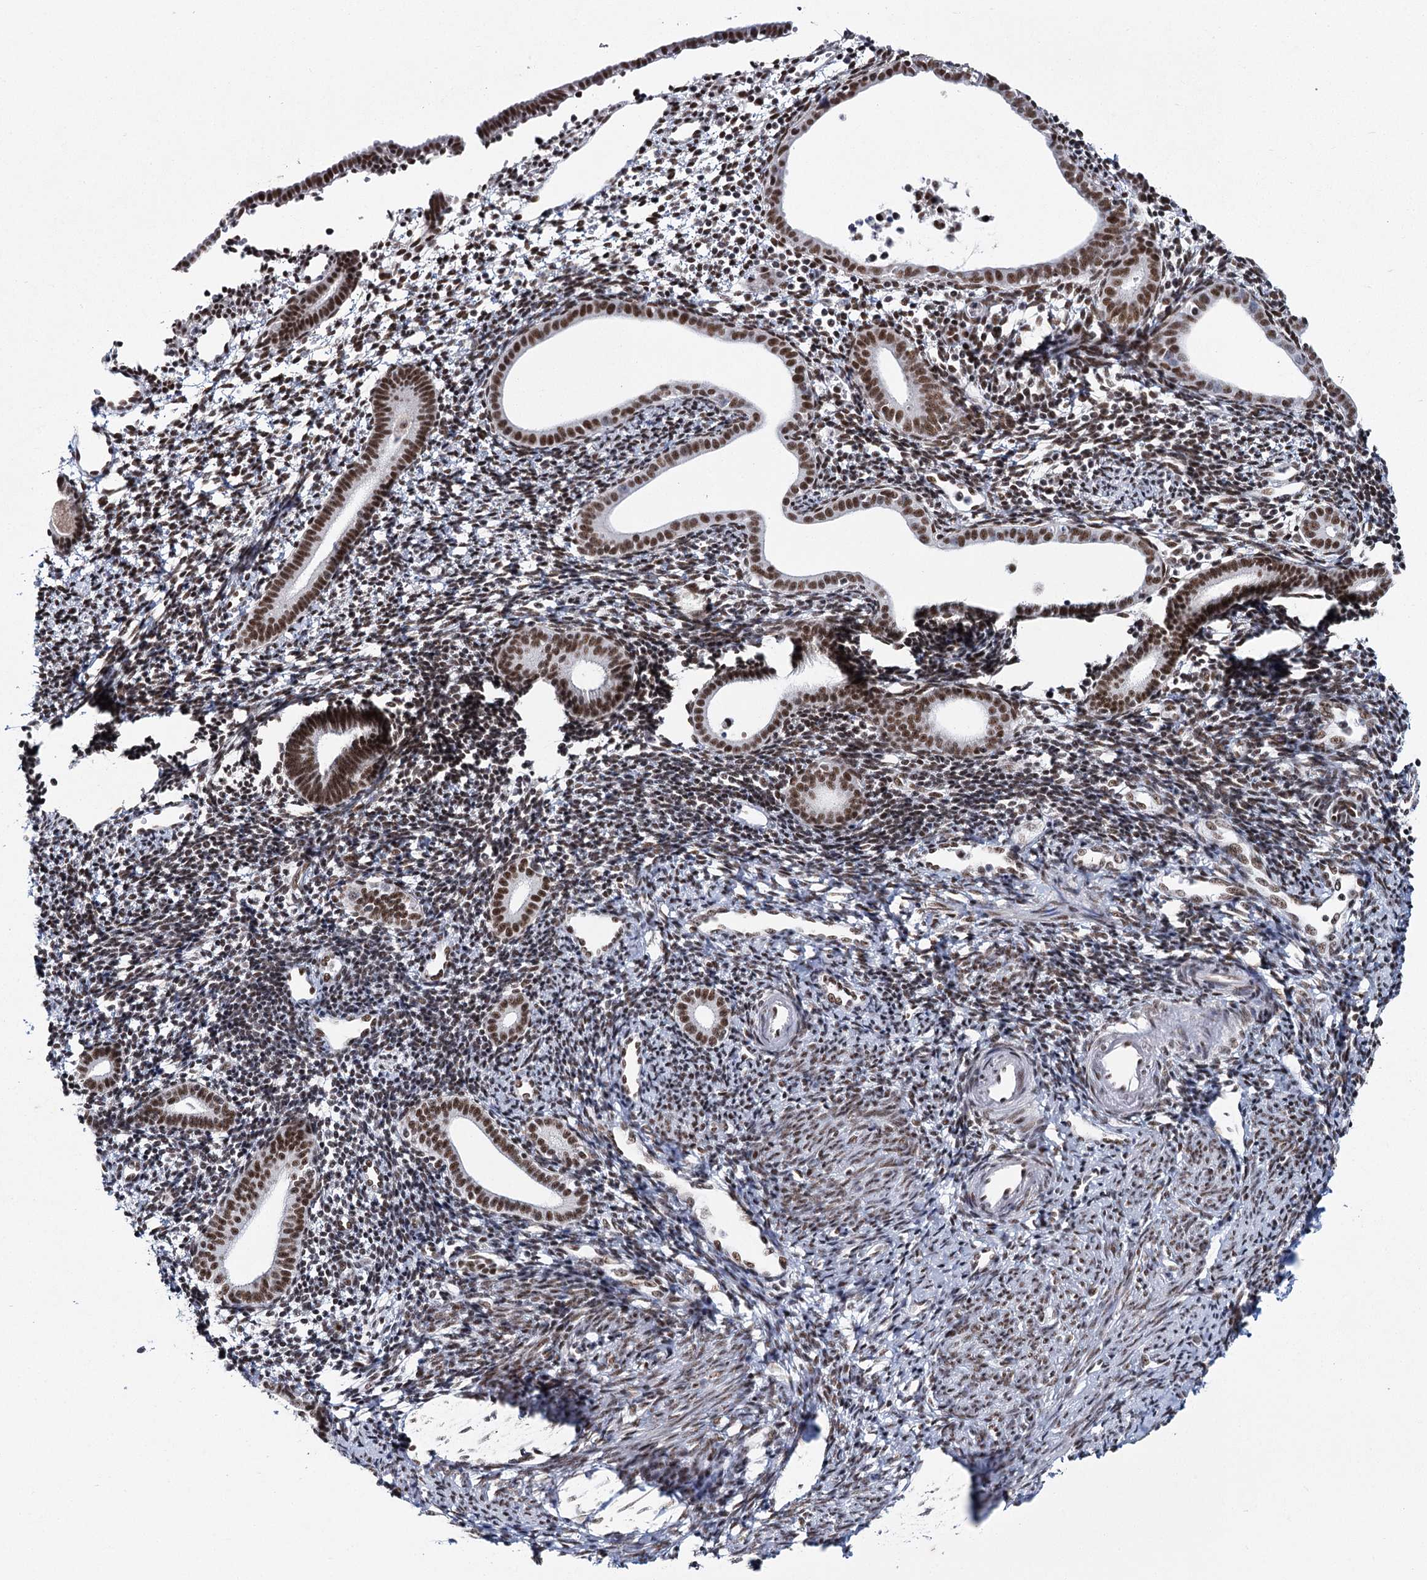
{"staining": {"intensity": "strong", "quantity": "25%-75%", "location": "nuclear"}, "tissue": "endometrium", "cell_type": "Cells in endometrial stroma", "image_type": "normal", "snomed": [{"axis": "morphology", "description": "Normal tissue, NOS"}, {"axis": "topography", "description": "Endometrium"}], "caption": "Immunohistochemical staining of unremarkable human endometrium displays strong nuclear protein positivity in about 25%-75% of cells in endometrial stroma.", "gene": "SCAF8", "patient": {"sex": "female", "age": 56}}